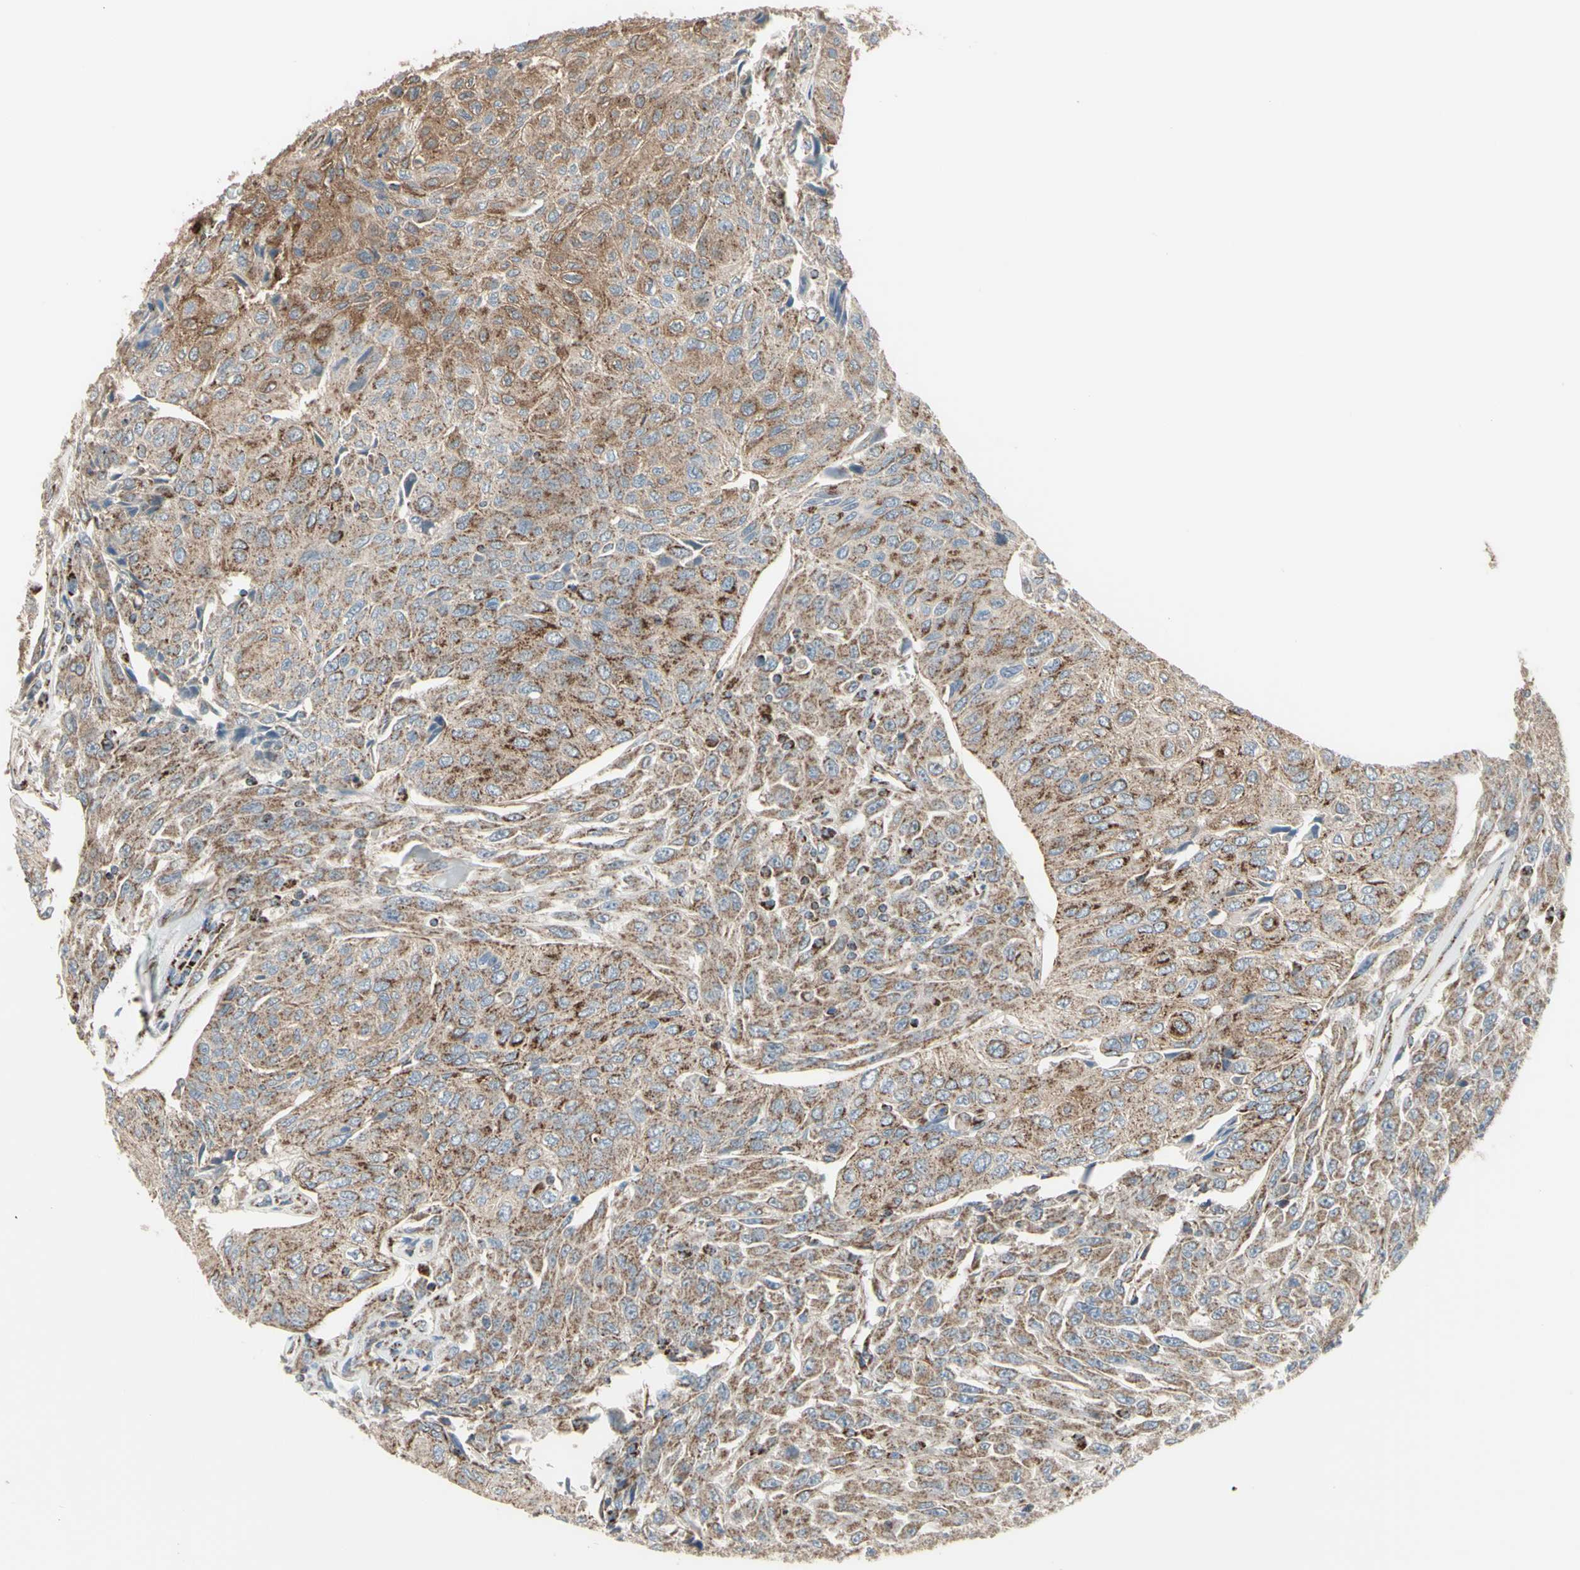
{"staining": {"intensity": "moderate", "quantity": "25%-75%", "location": "cytoplasmic/membranous"}, "tissue": "urothelial cancer", "cell_type": "Tumor cells", "image_type": "cancer", "snomed": [{"axis": "morphology", "description": "Urothelial carcinoma, High grade"}, {"axis": "topography", "description": "Urinary bladder"}], "caption": "Urothelial carcinoma (high-grade) was stained to show a protein in brown. There is medium levels of moderate cytoplasmic/membranous staining in approximately 25%-75% of tumor cells. The staining was performed using DAB (3,3'-diaminobenzidine) to visualize the protein expression in brown, while the nuclei were stained in blue with hematoxylin (Magnification: 20x).", "gene": "FAM171B", "patient": {"sex": "male", "age": 66}}